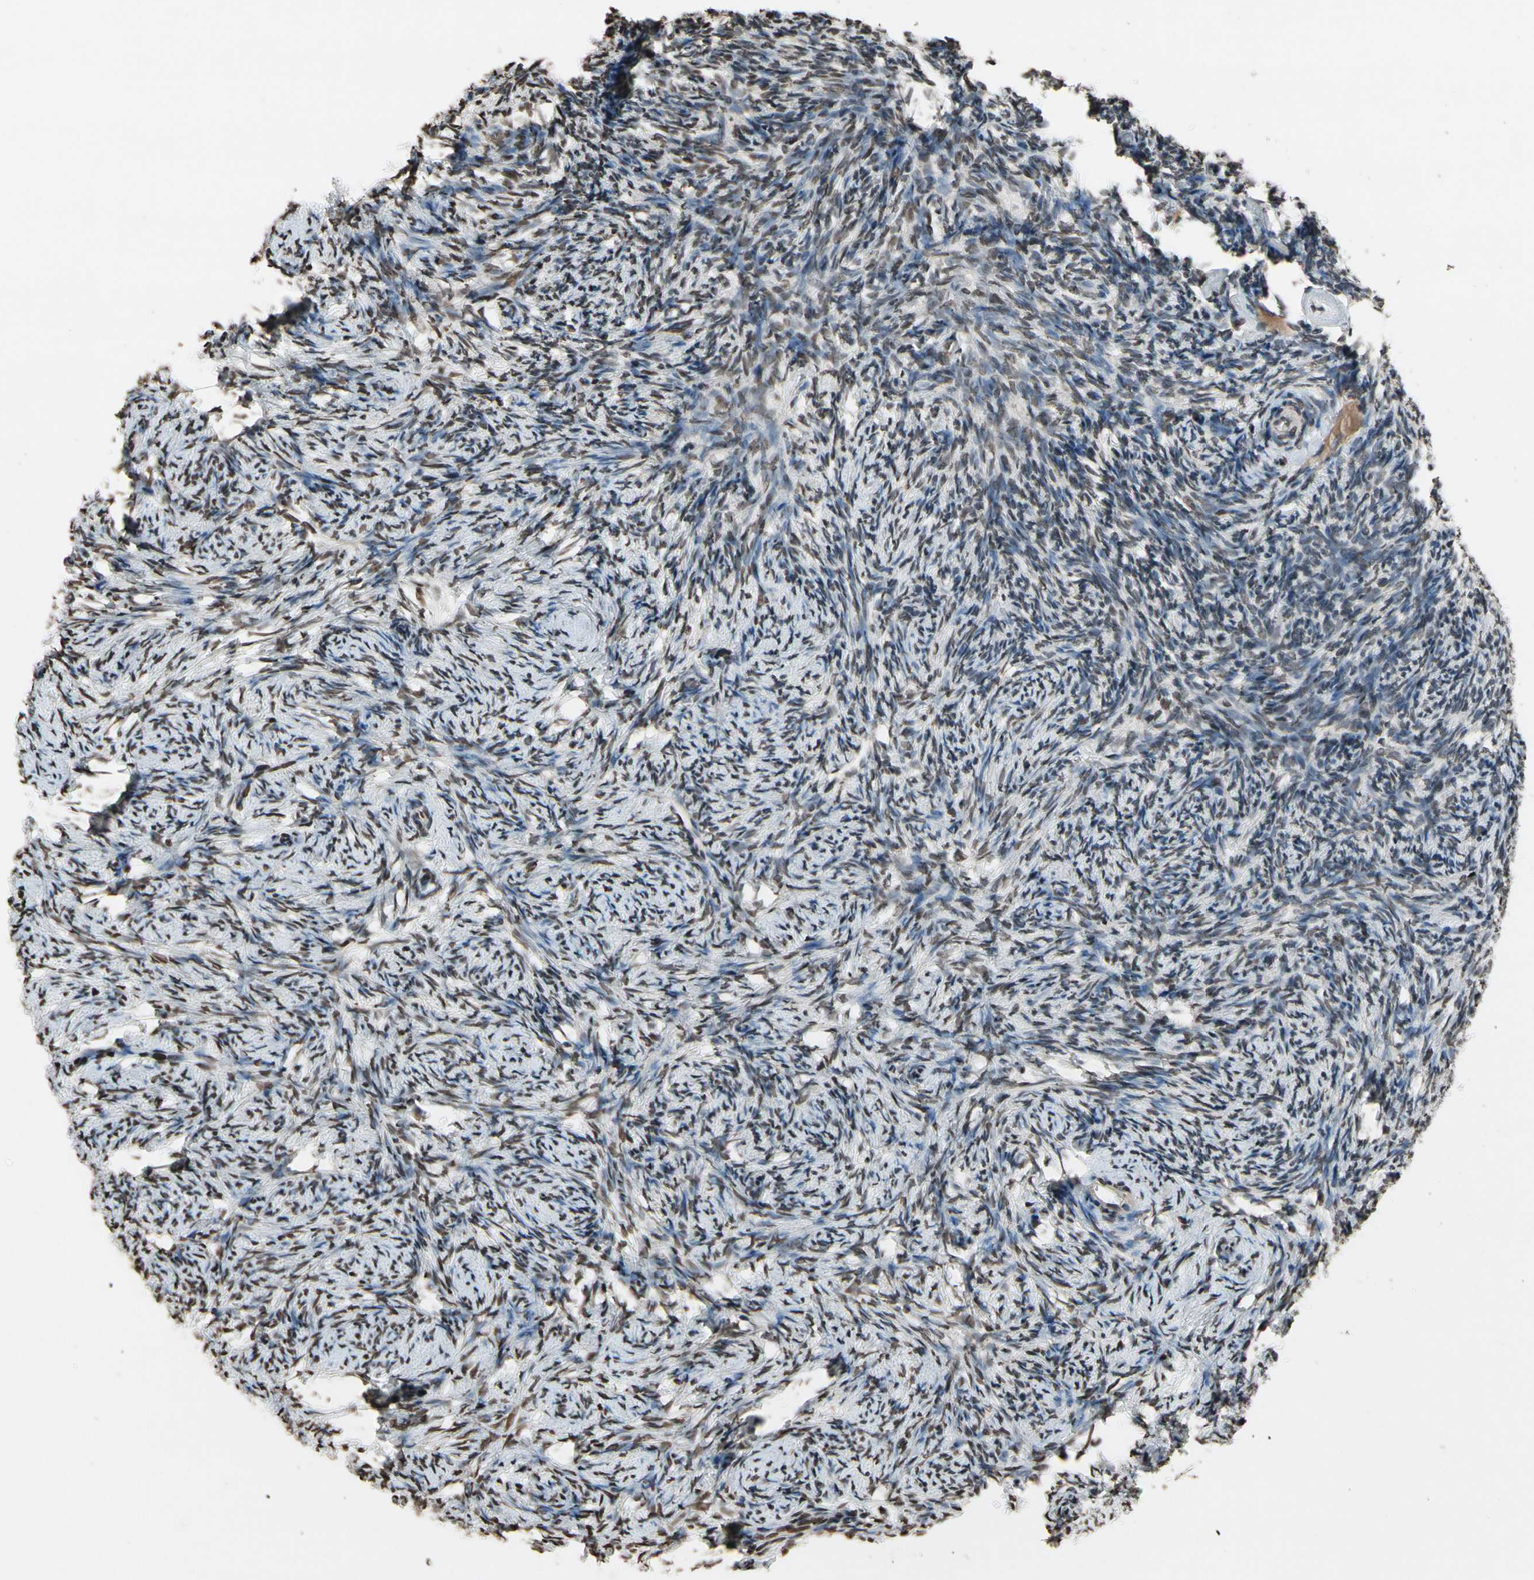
{"staining": {"intensity": "strong", "quantity": ">75%", "location": "nuclear"}, "tissue": "ovary", "cell_type": "Follicle cells", "image_type": "normal", "snomed": [{"axis": "morphology", "description": "Normal tissue, NOS"}, {"axis": "topography", "description": "Ovary"}], "caption": "DAB (3,3'-diaminobenzidine) immunohistochemical staining of unremarkable human ovary reveals strong nuclear protein positivity in approximately >75% of follicle cells.", "gene": "HIPK2", "patient": {"sex": "female", "age": 60}}